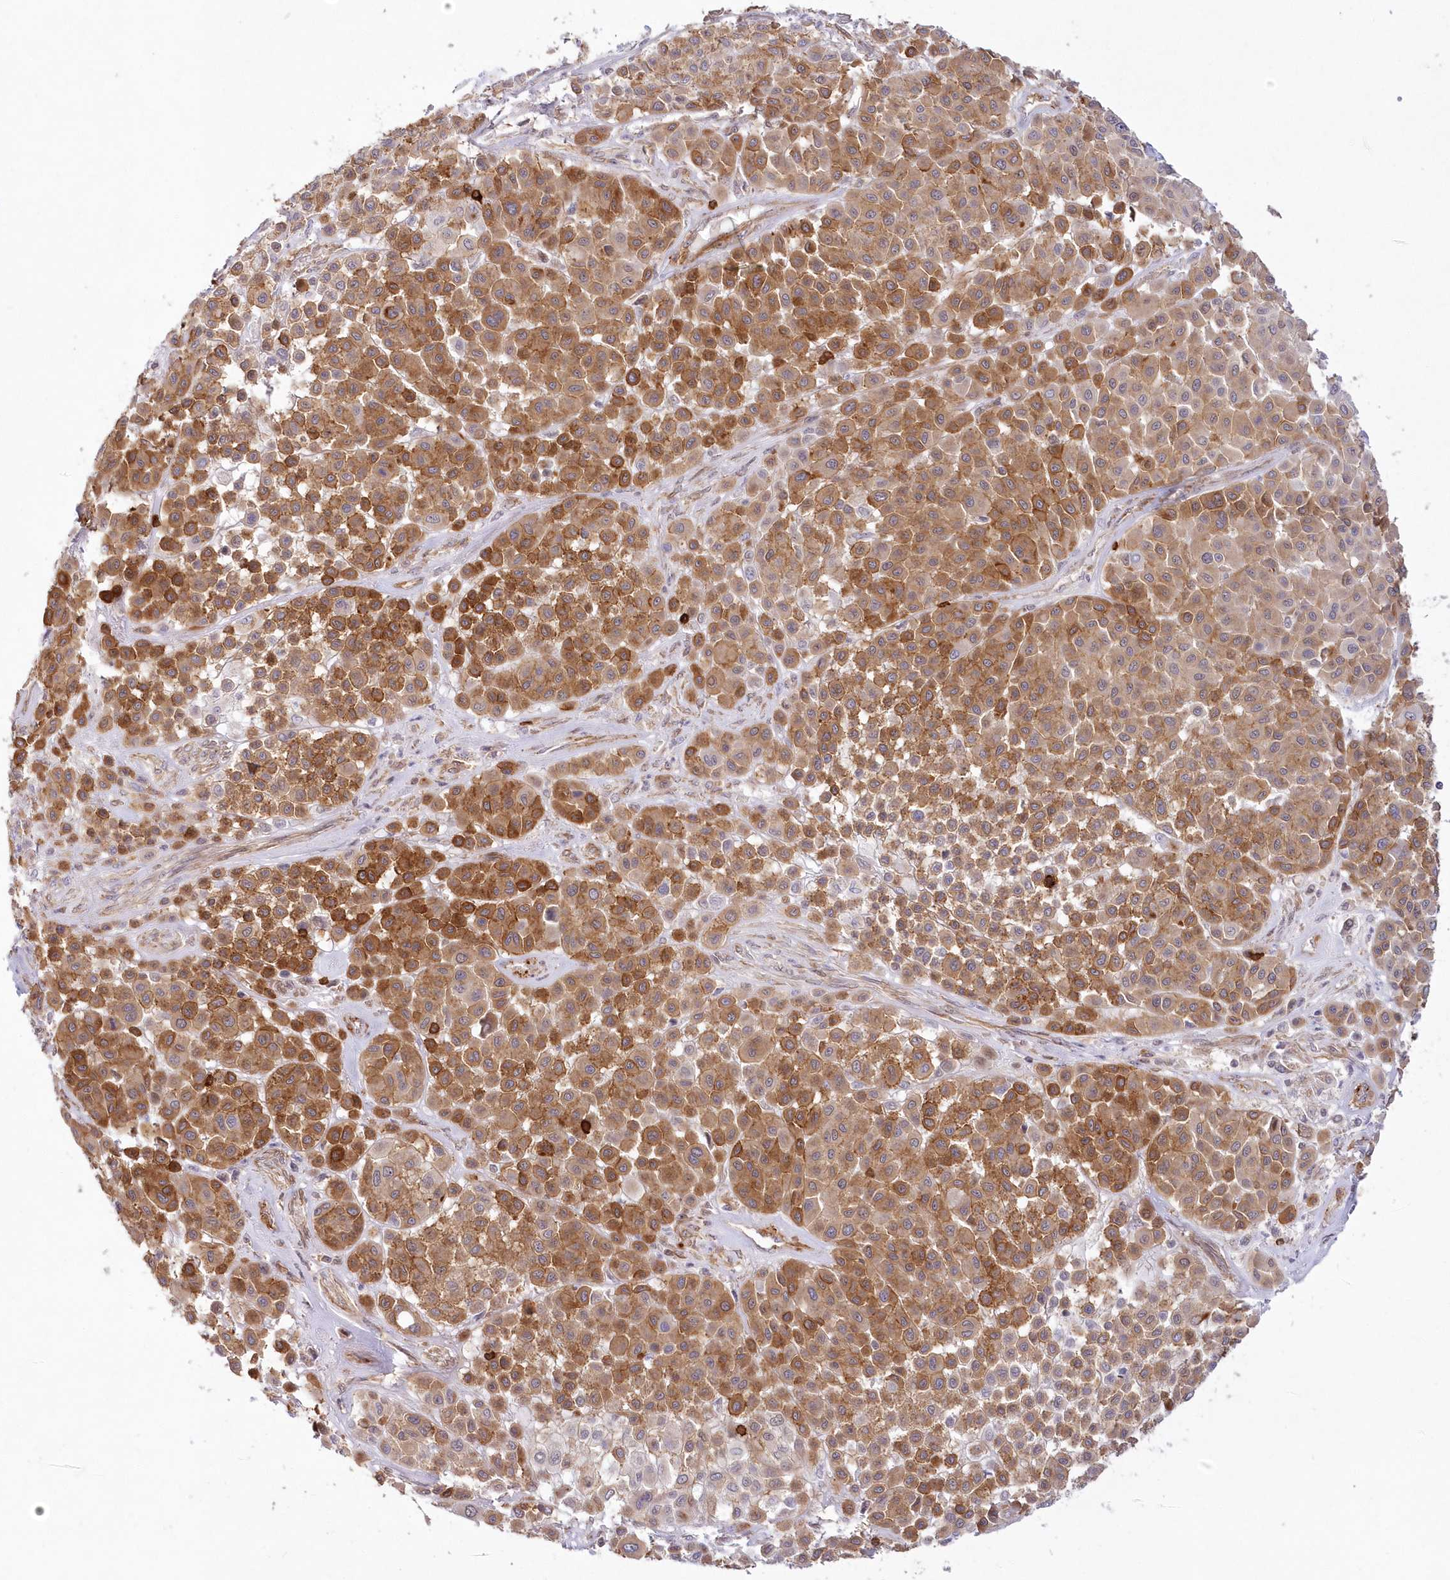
{"staining": {"intensity": "moderate", "quantity": ">75%", "location": "cytoplasmic/membranous"}, "tissue": "melanoma", "cell_type": "Tumor cells", "image_type": "cancer", "snomed": [{"axis": "morphology", "description": "Malignant melanoma, Metastatic site"}, {"axis": "topography", "description": "Soft tissue"}], "caption": "This is an image of IHC staining of malignant melanoma (metastatic site), which shows moderate staining in the cytoplasmic/membranous of tumor cells.", "gene": "AFAP1L2", "patient": {"sex": "male", "age": 41}}